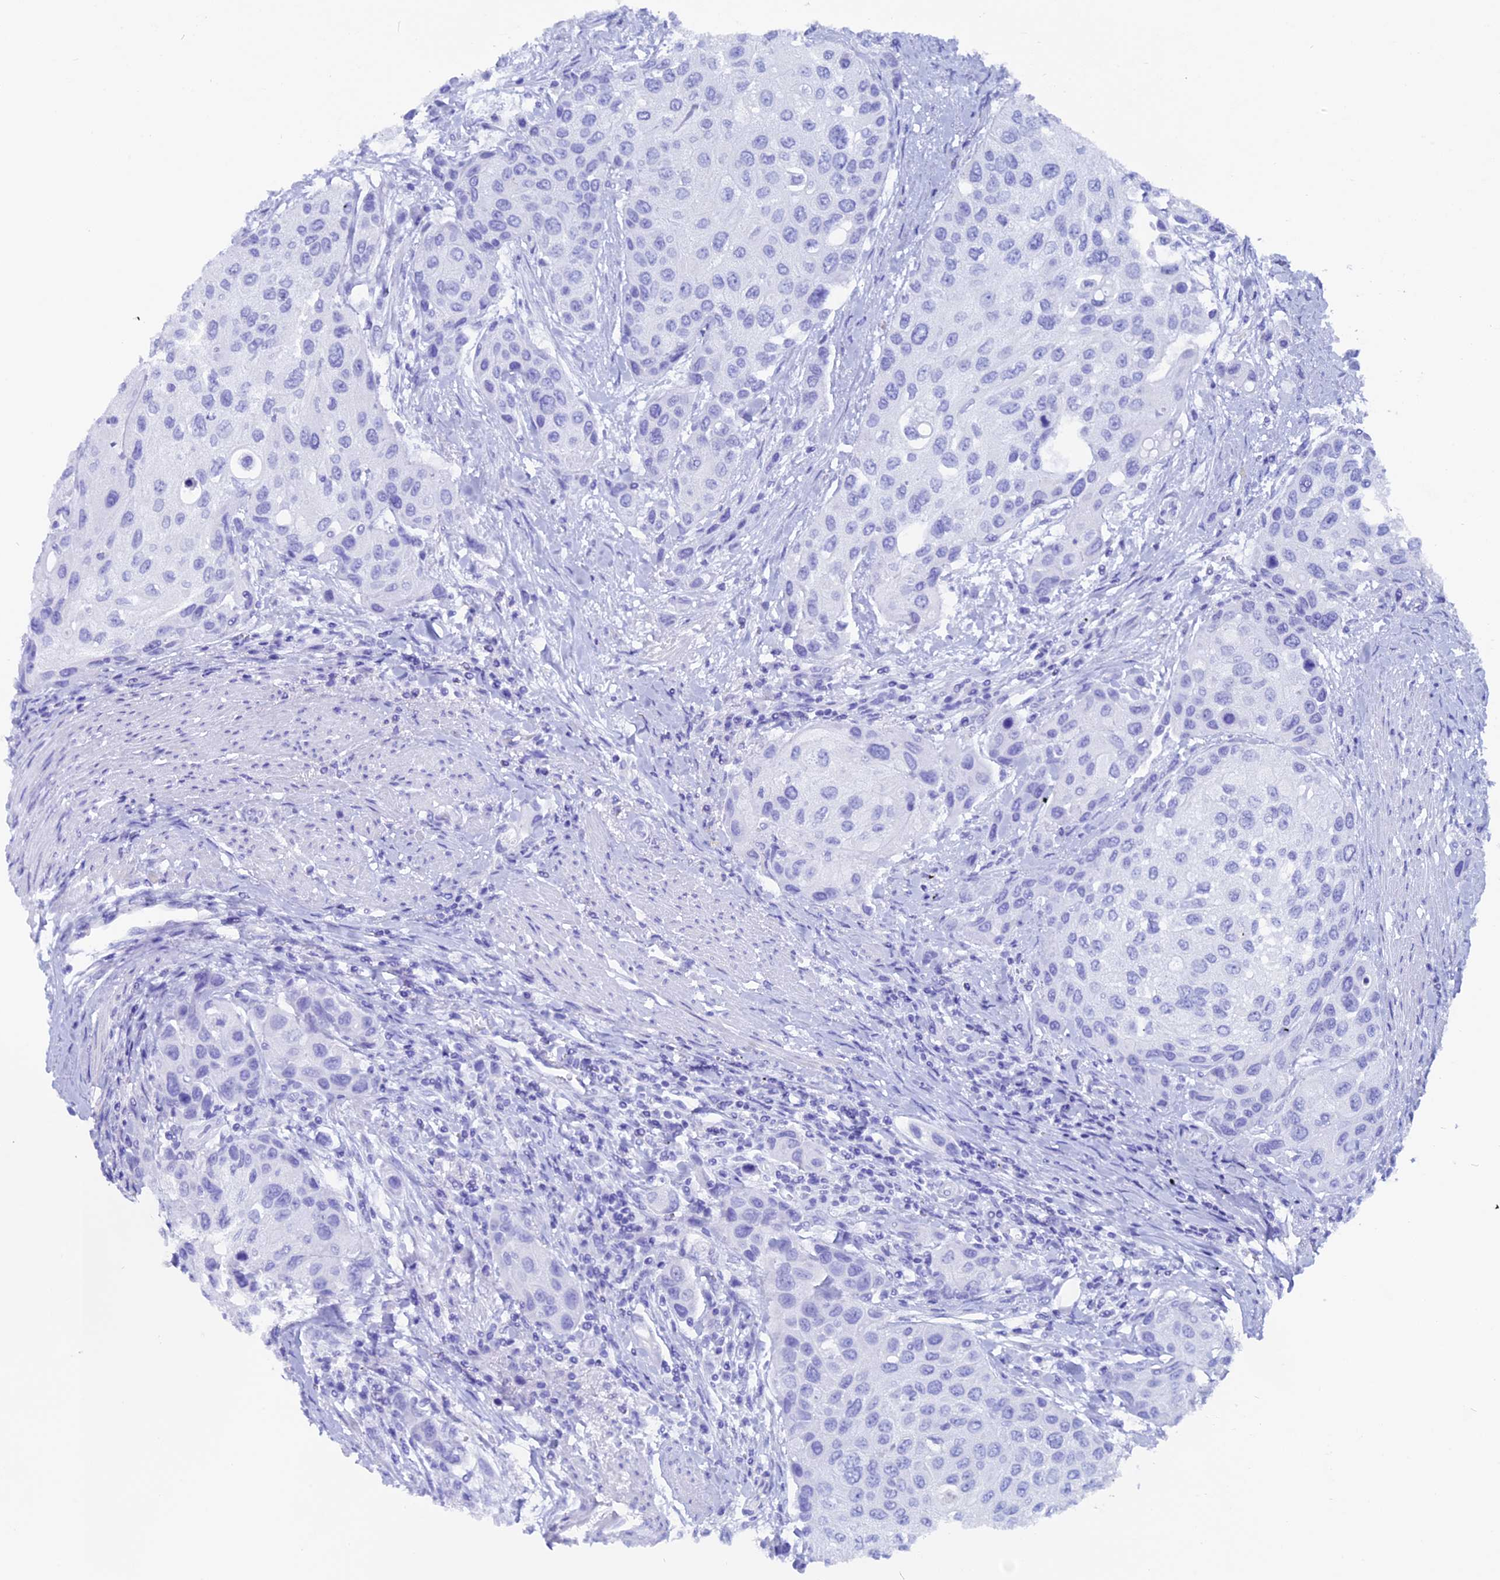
{"staining": {"intensity": "negative", "quantity": "none", "location": "none"}, "tissue": "urothelial cancer", "cell_type": "Tumor cells", "image_type": "cancer", "snomed": [{"axis": "morphology", "description": "Normal tissue, NOS"}, {"axis": "morphology", "description": "Urothelial carcinoma, High grade"}, {"axis": "topography", "description": "Vascular tissue"}, {"axis": "topography", "description": "Urinary bladder"}], "caption": "An image of human urothelial cancer is negative for staining in tumor cells.", "gene": "ANKRD29", "patient": {"sex": "female", "age": 56}}